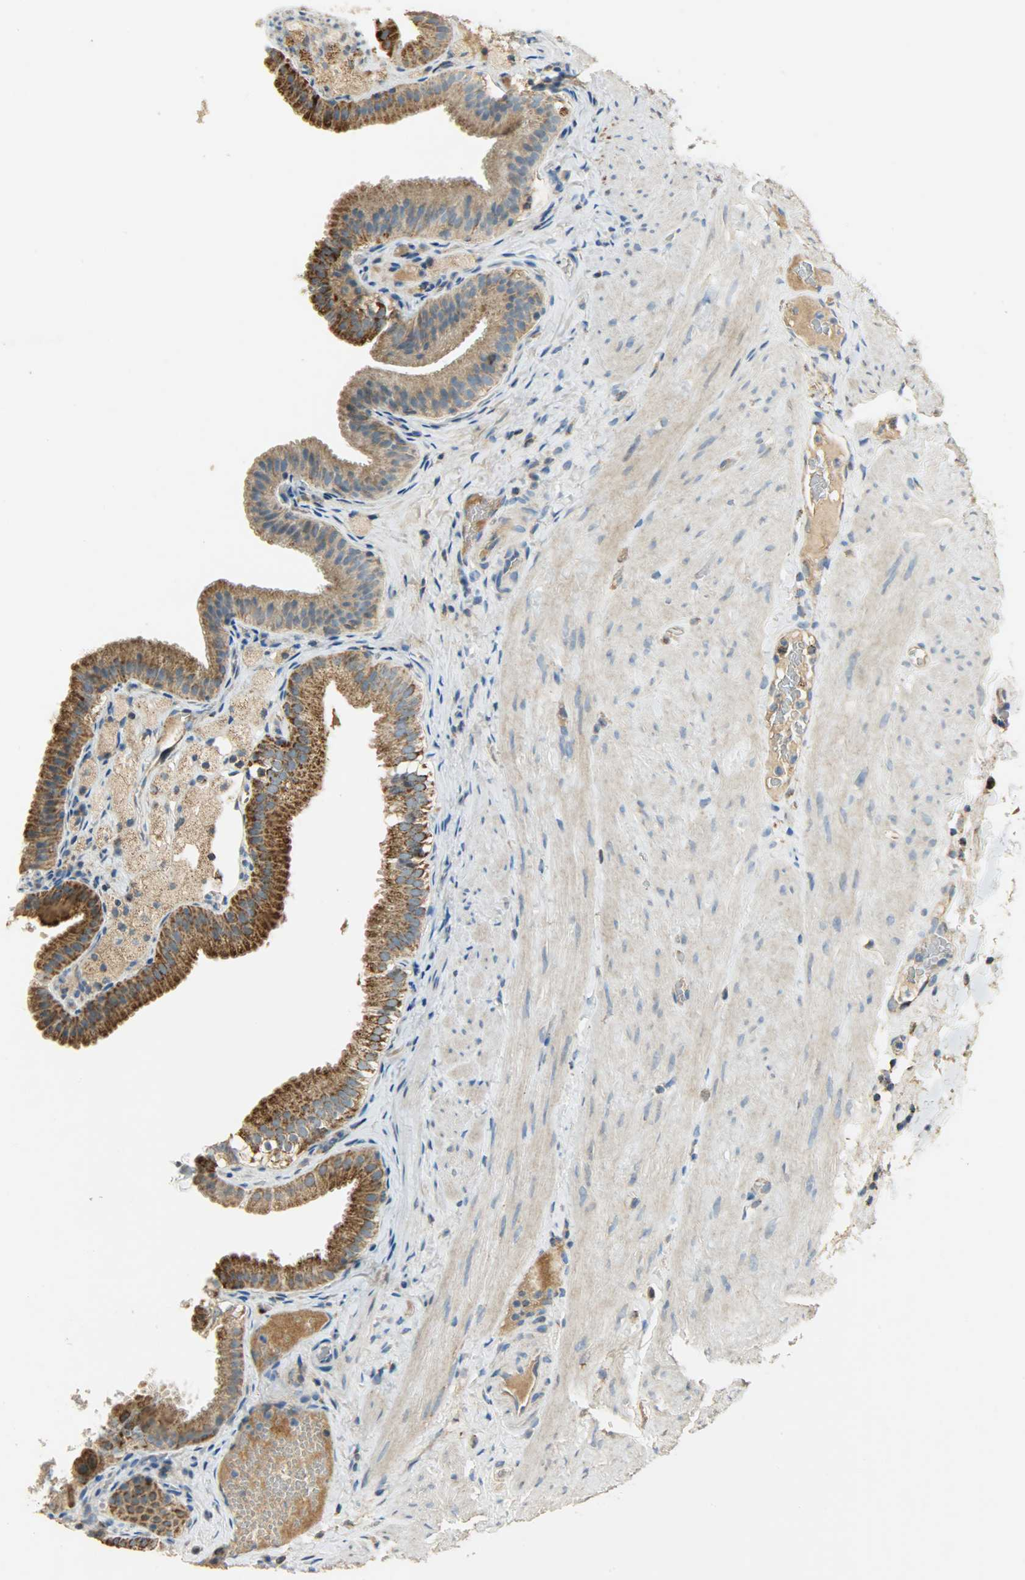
{"staining": {"intensity": "strong", "quantity": ">75%", "location": "cytoplasmic/membranous"}, "tissue": "gallbladder", "cell_type": "Glandular cells", "image_type": "normal", "snomed": [{"axis": "morphology", "description": "Normal tissue, NOS"}, {"axis": "topography", "description": "Gallbladder"}], "caption": "Human gallbladder stained with a brown dye exhibits strong cytoplasmic/membranous positive positivity in about >75% of glandular cells.", "gene": "HDHD5", "patient": {"sex": "female", "age": 24}}